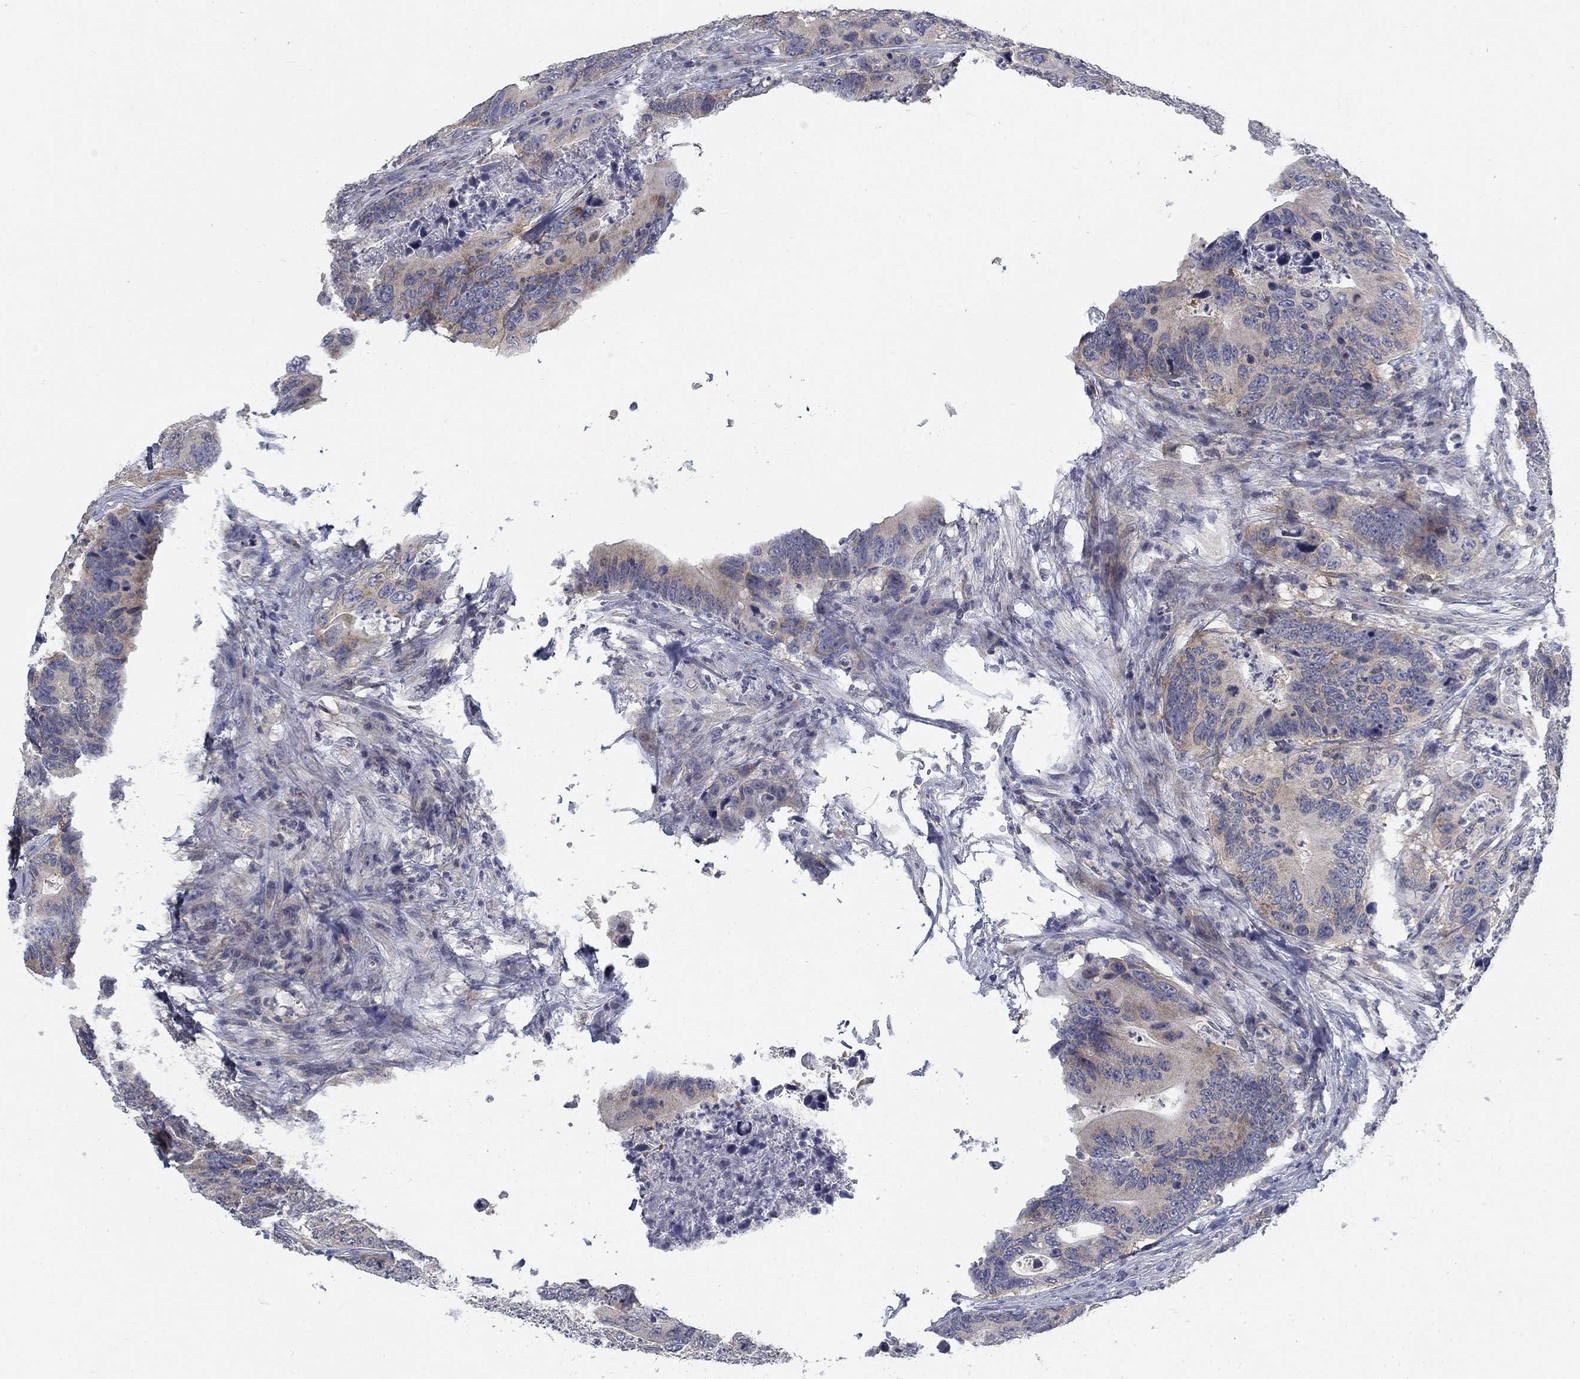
{"staining": {"intensity": "moderate", "quantity": "<25%", "location": "cytoplasmic/membranous"}, "tissue": "colorectal cancer", "cell_type": "Tumor cells", "image_type": "cancer", "snomed": [{"axis": "morphology", "description": "Adenocarcinoma, NOS"}, {"axis": "topography", "description": "Colon"}], "caption": "IHC staining of adenocarcinoma (colorectal), which reveals low levels of moderate cytoplasmic/membranous positivity in approximately <25% of tumor cells indicating moderate cytoplasmic/membranous protein positivity. The staining was performed using DAB (3,3'-diaminobenzidine) (brown) for protein detection and nuclei were counterstained in hematoxylin (blue).", "gene": "ATP1A3", "patient": {"sex": "female", "age": 90}}